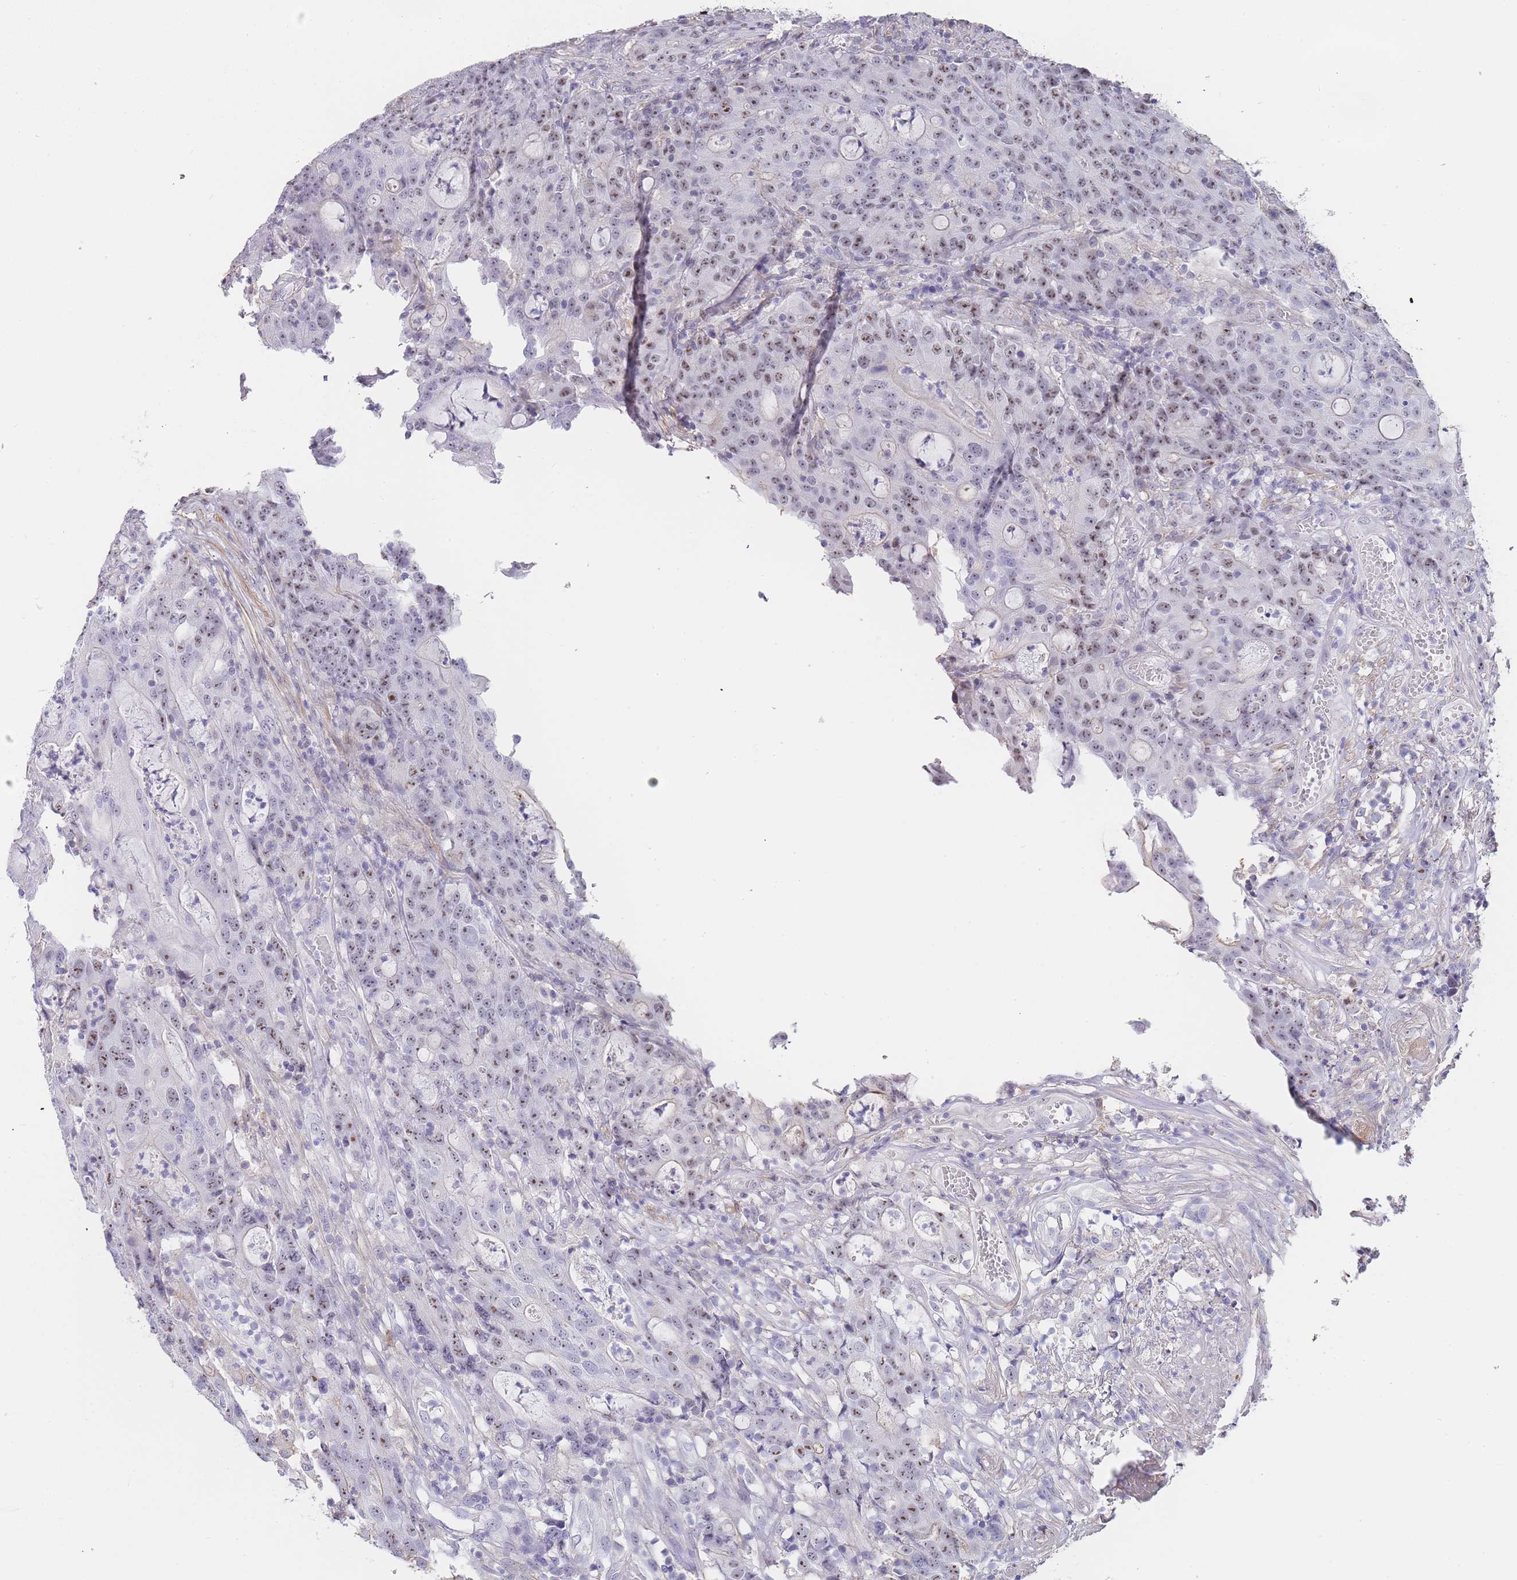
{"staining": {"intensity": "moderate", "quantity": ">75%", "location": "nuclear"}, "tissue": "colorectal cancer", "cell_type": "Tumor cells", "image_type": "cancer", "snomed": [{"axis": "morphology", "description": "Adenocarcinoma, NOS"}, {"axis": "topography", "description": "Colon"}], "caption": "DAB immunohistochemical staining of human adenocarcinoma (colorectal) reveals moderate nuclear protein positivity in approximately >75% of tumor cells.", "gene": "NOP14", "patient": {"sex": "male", "age": 83}}